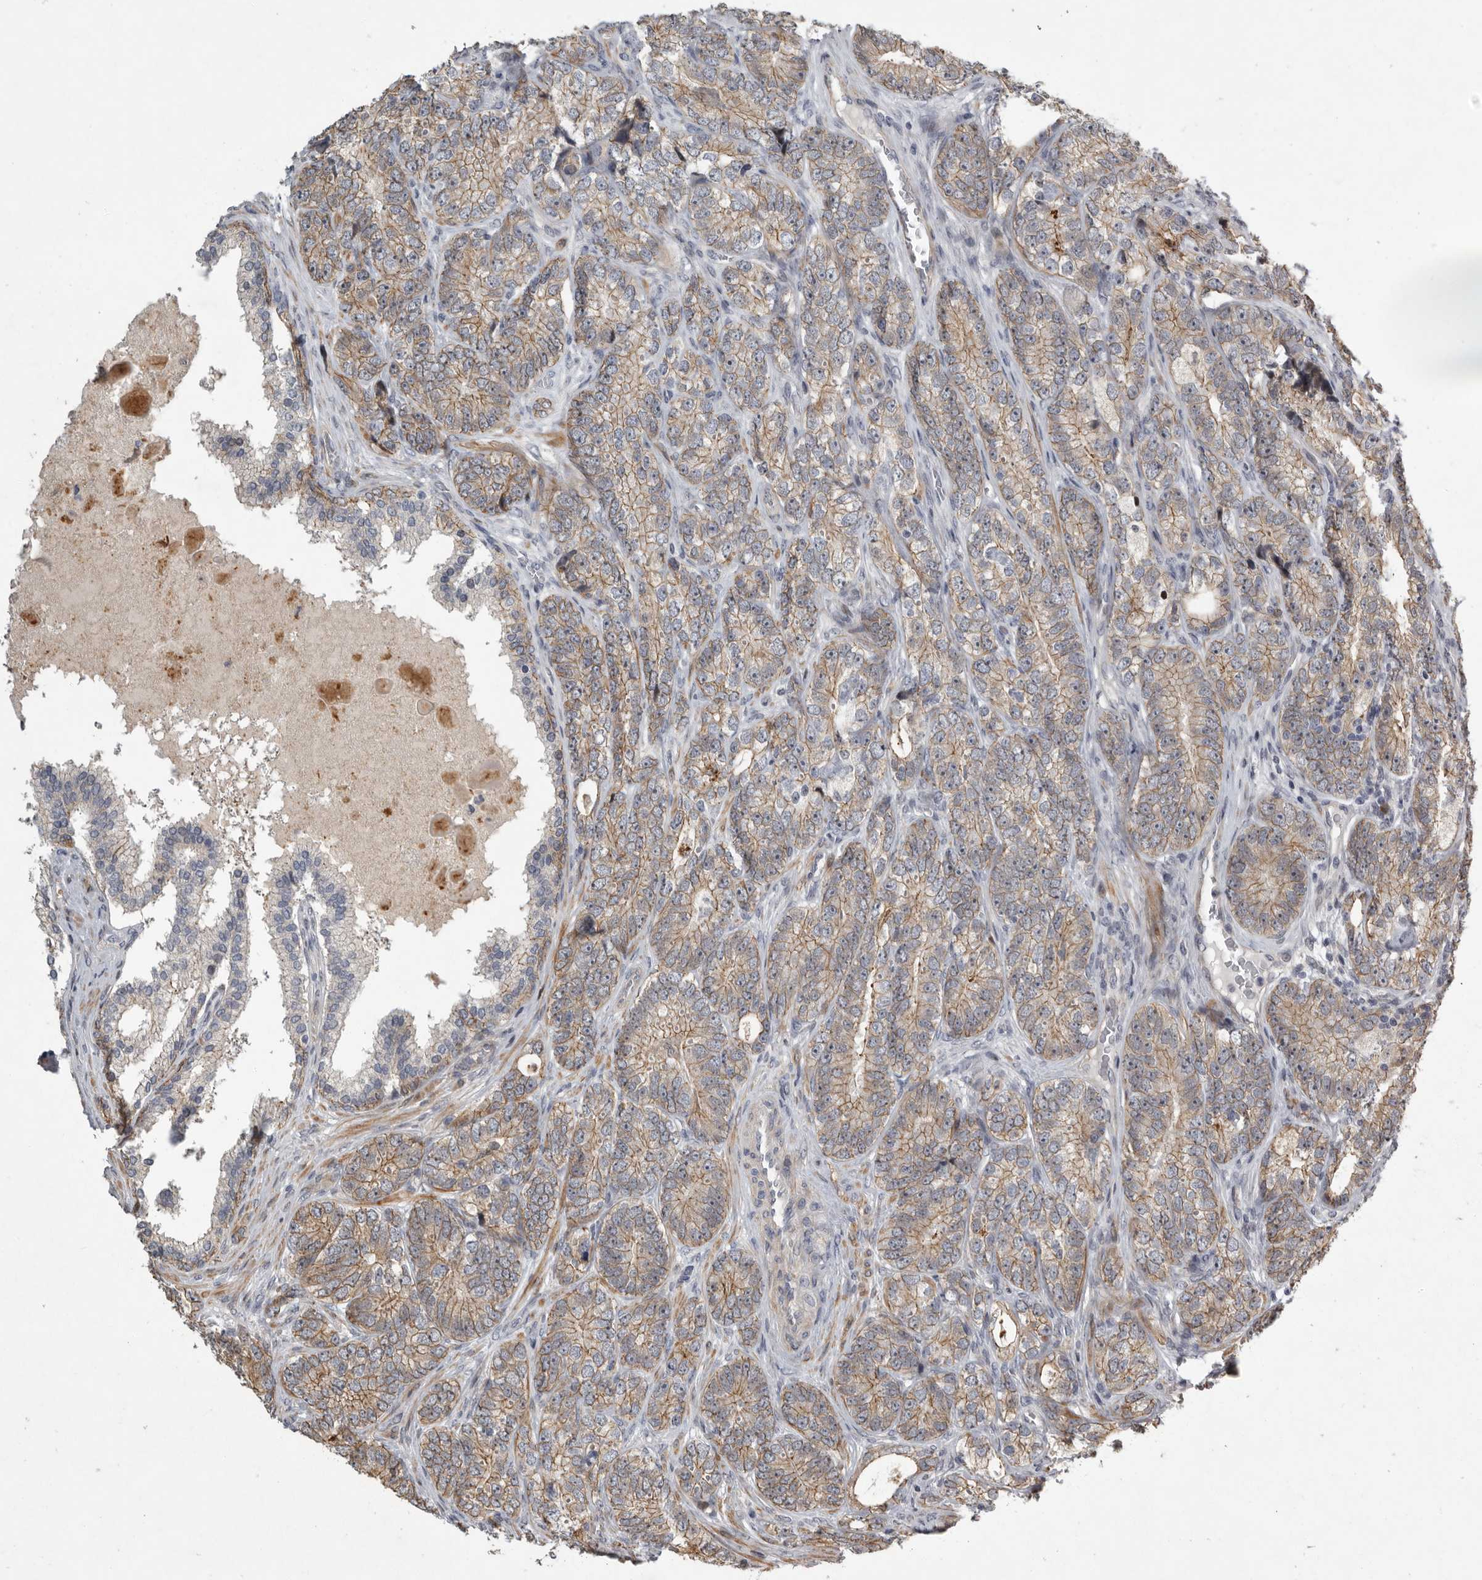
{"staining": {"intensity": "moderate", "quantity": ">75%", "location": "cytoplasmic/membranous"}, "tissue": "prostate cancer", "cell_type": "Tumor cells", "image_type": "cancer", "snomed": [{"axis": "morphology", "description": "Adenocarcinoma, High grade"}, {"axis": "topography", "description": "Prostate"}], "caption": "Immunohistochemical staining of prostate cancer (high-grade adenocarcinoma) reveals moderate cytoplasmic/membranous protein positivity in approximately >75% of tumor cells.", "gene": "MPDZ", "patient": {"sex": "male", "age": 56}}